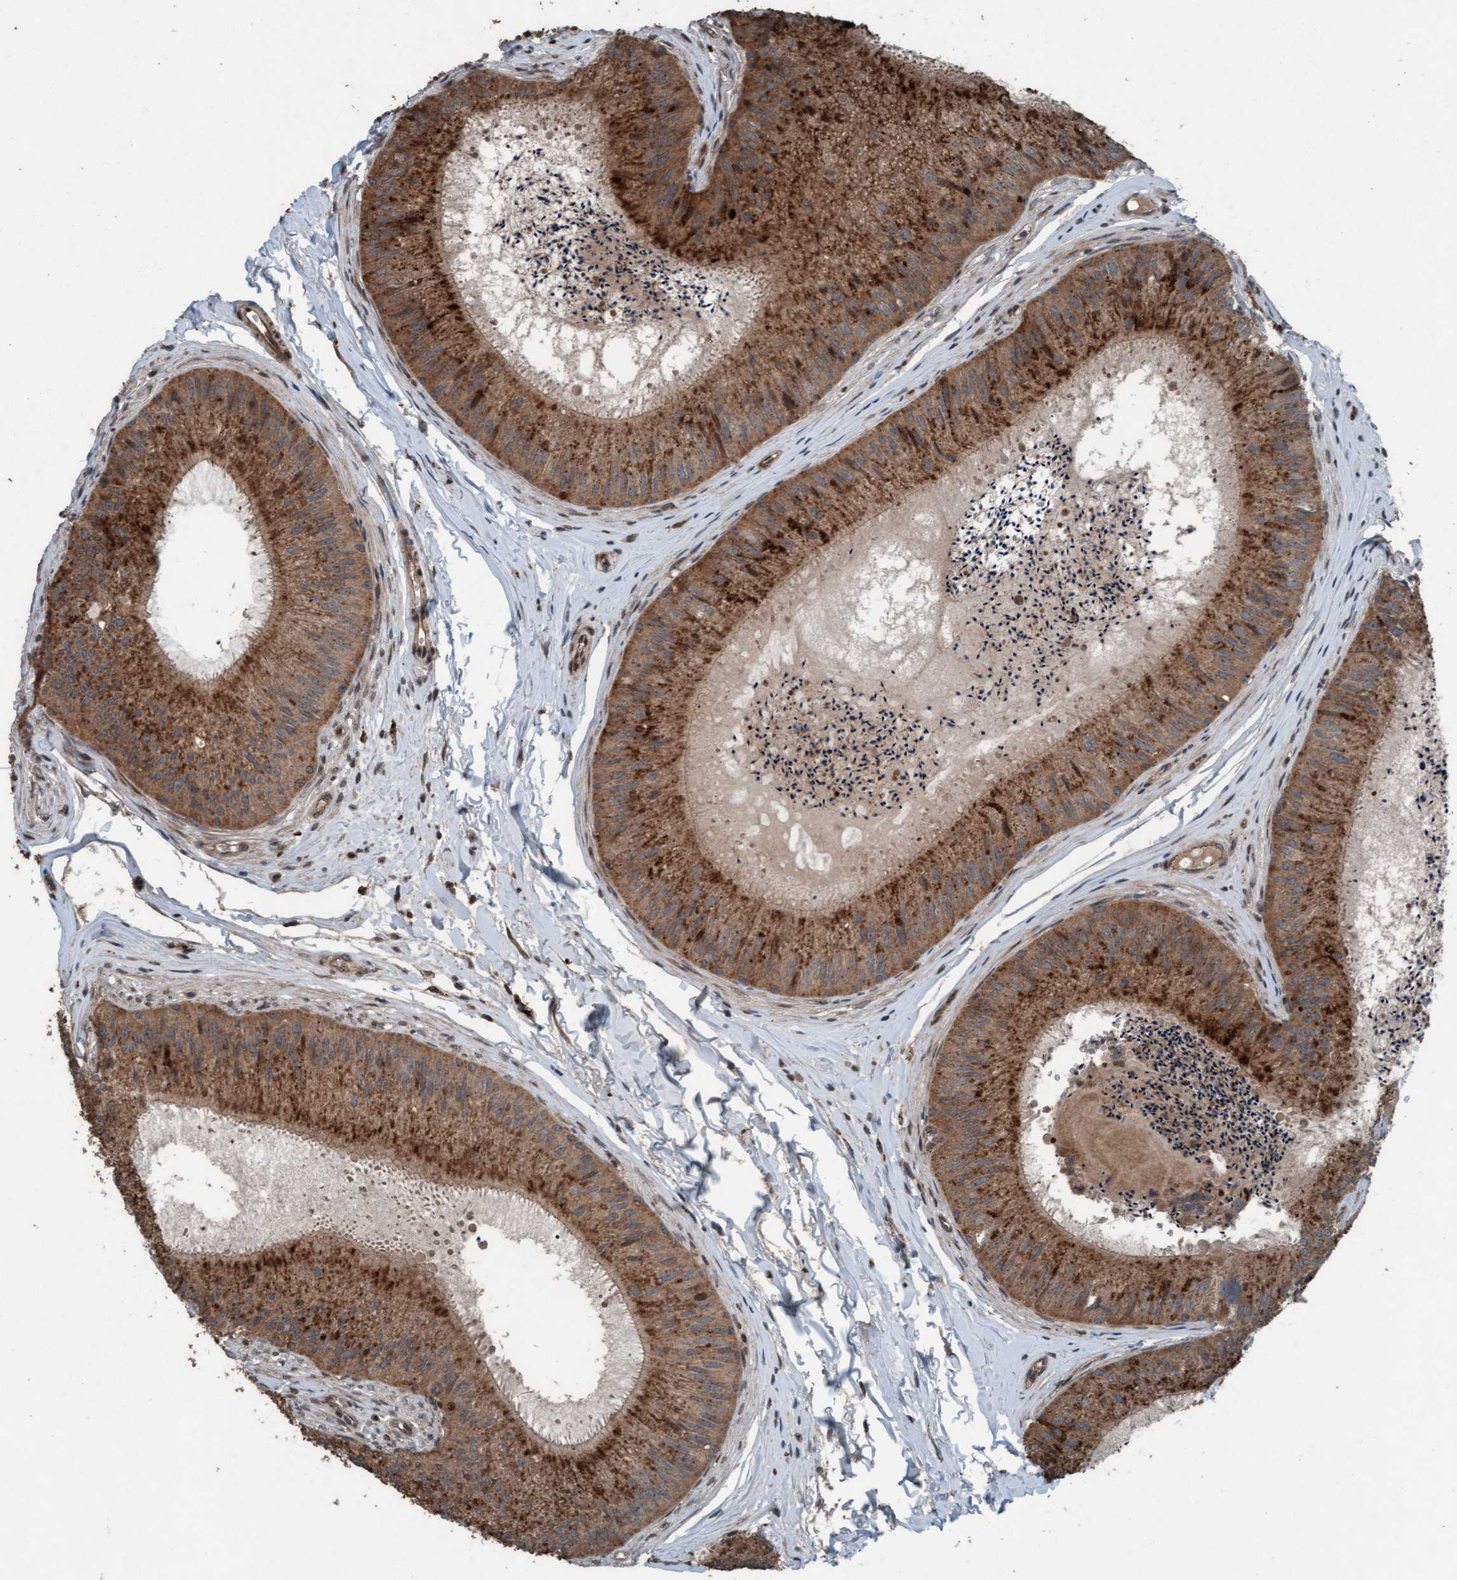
{"staining": {"intensity": "strong", "quantity": ">75%", "location": "cytoplasmic/membranous"}, "tissue": "epididymis", "cell_type": "Glandular cells", "image_type": "normal", "snomed": [{"axis": "morphology", "description": "Normal tissue, NOS"}, {"axis": "topography", "description": "Epididymis"}], "caption": "Normal epididymis was stained to show a protein in brown. There is high levels of strong cytoplasmic/membranous expression in about >75% of glandular cells. (Stains: DAB (3,3'-diaminobenzidine) in brown, nuclei in blue, Microscopy: brightfield microscopy at high magnification).", "gene": "PLXNB2", "patient": {"sex": "male", "age": 31}}